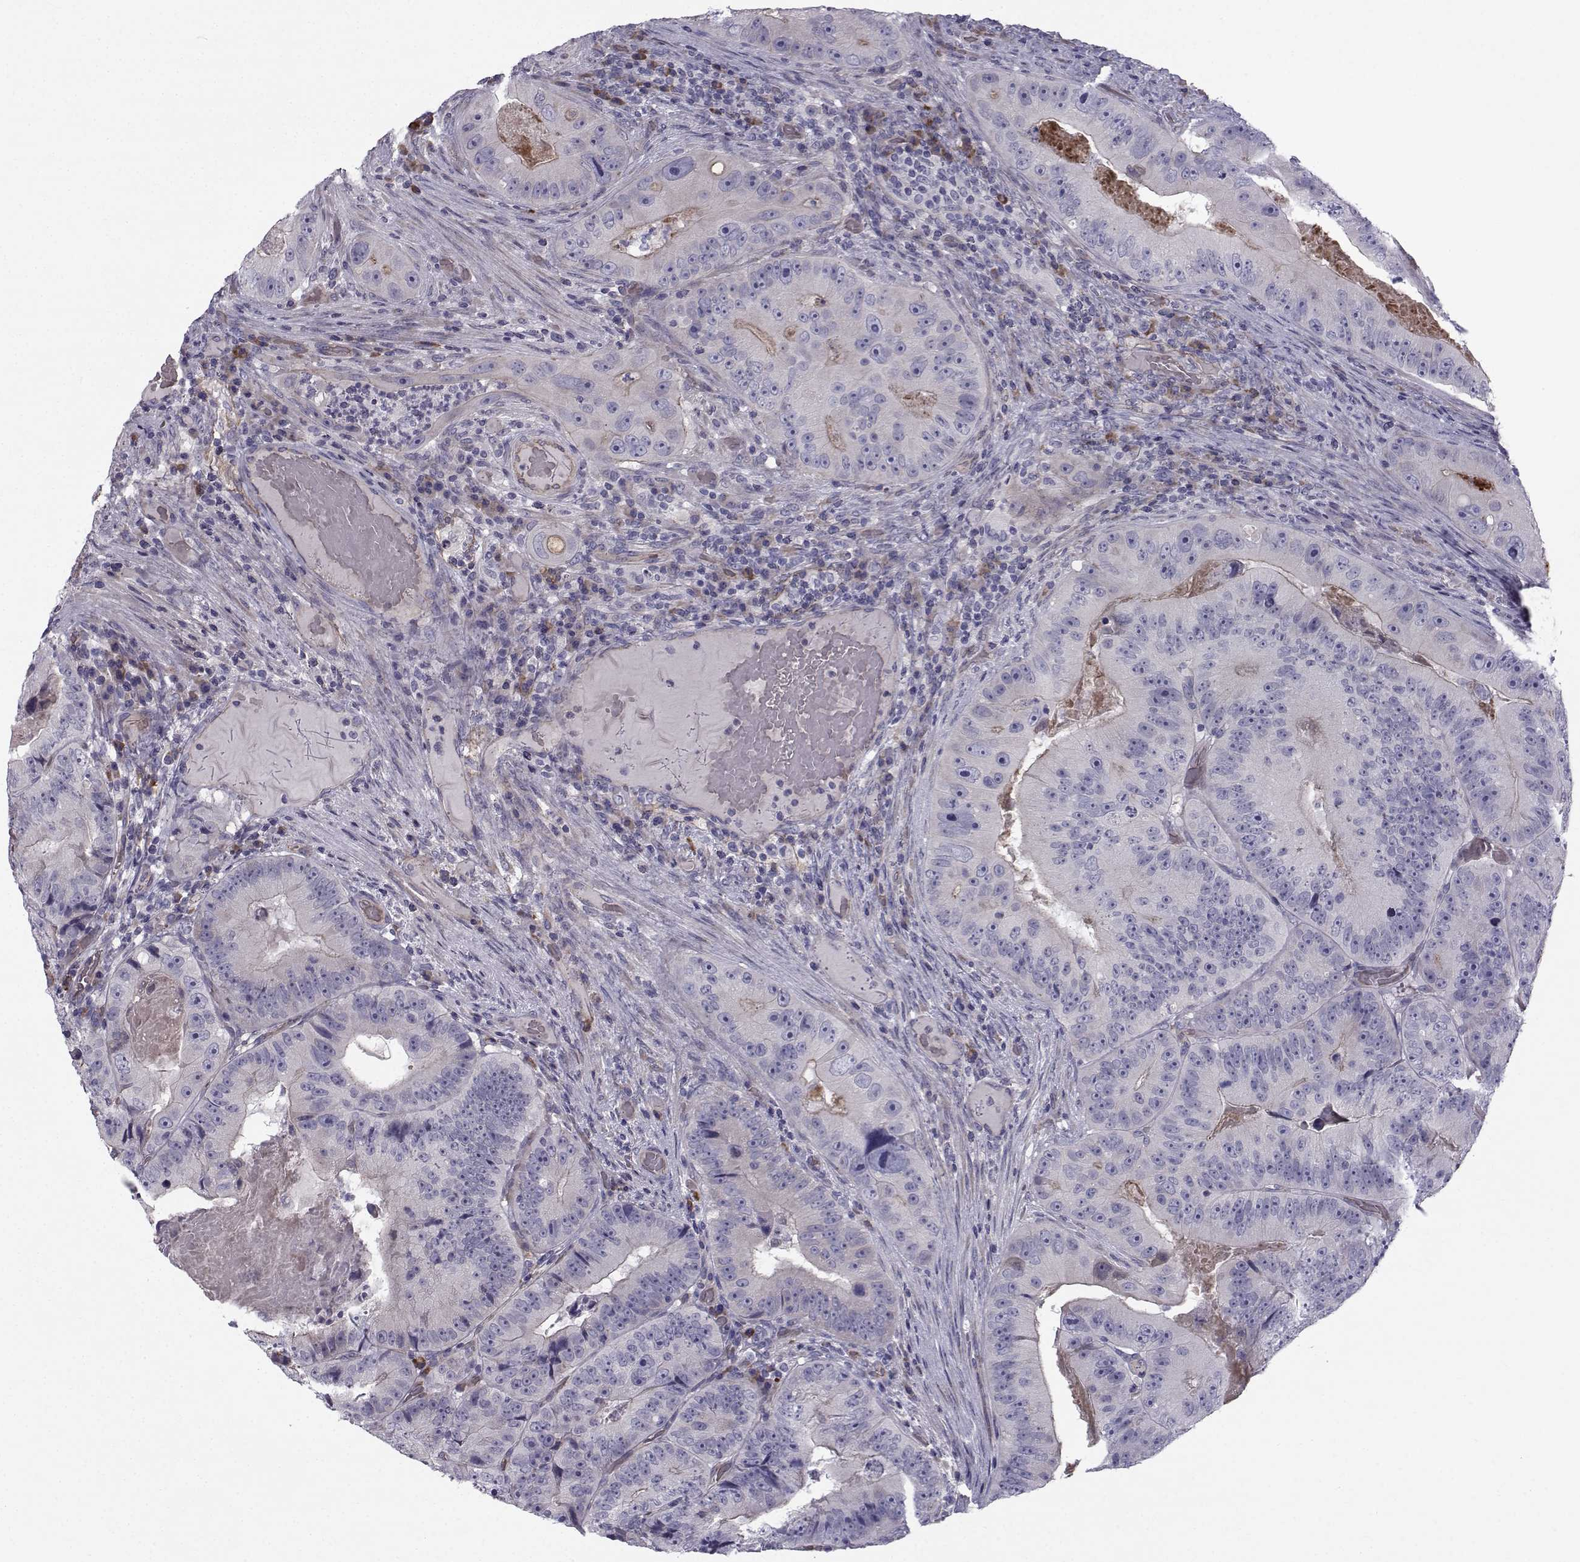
{"staining": {"intensity": "weak", "quantity": "<25%", "location": "cytoplasmic/membranous"}, "tissue": "colorectal cancer", "cell_type": "Tumor cells", "image_type": "cancer", "snomed": [{"axis": "morphology", "description": "Adenocarcinoma, NOS"}, {"axis": "topography", "description": "Colon"}], "caption": "IHC micrograph of adenocarcinoma (colorectal) stained for a protein (brown), which demonstrates no positivity in tumor cells.", "gene": "QPCT", "patient": {"sex": "female", "age": 86}}